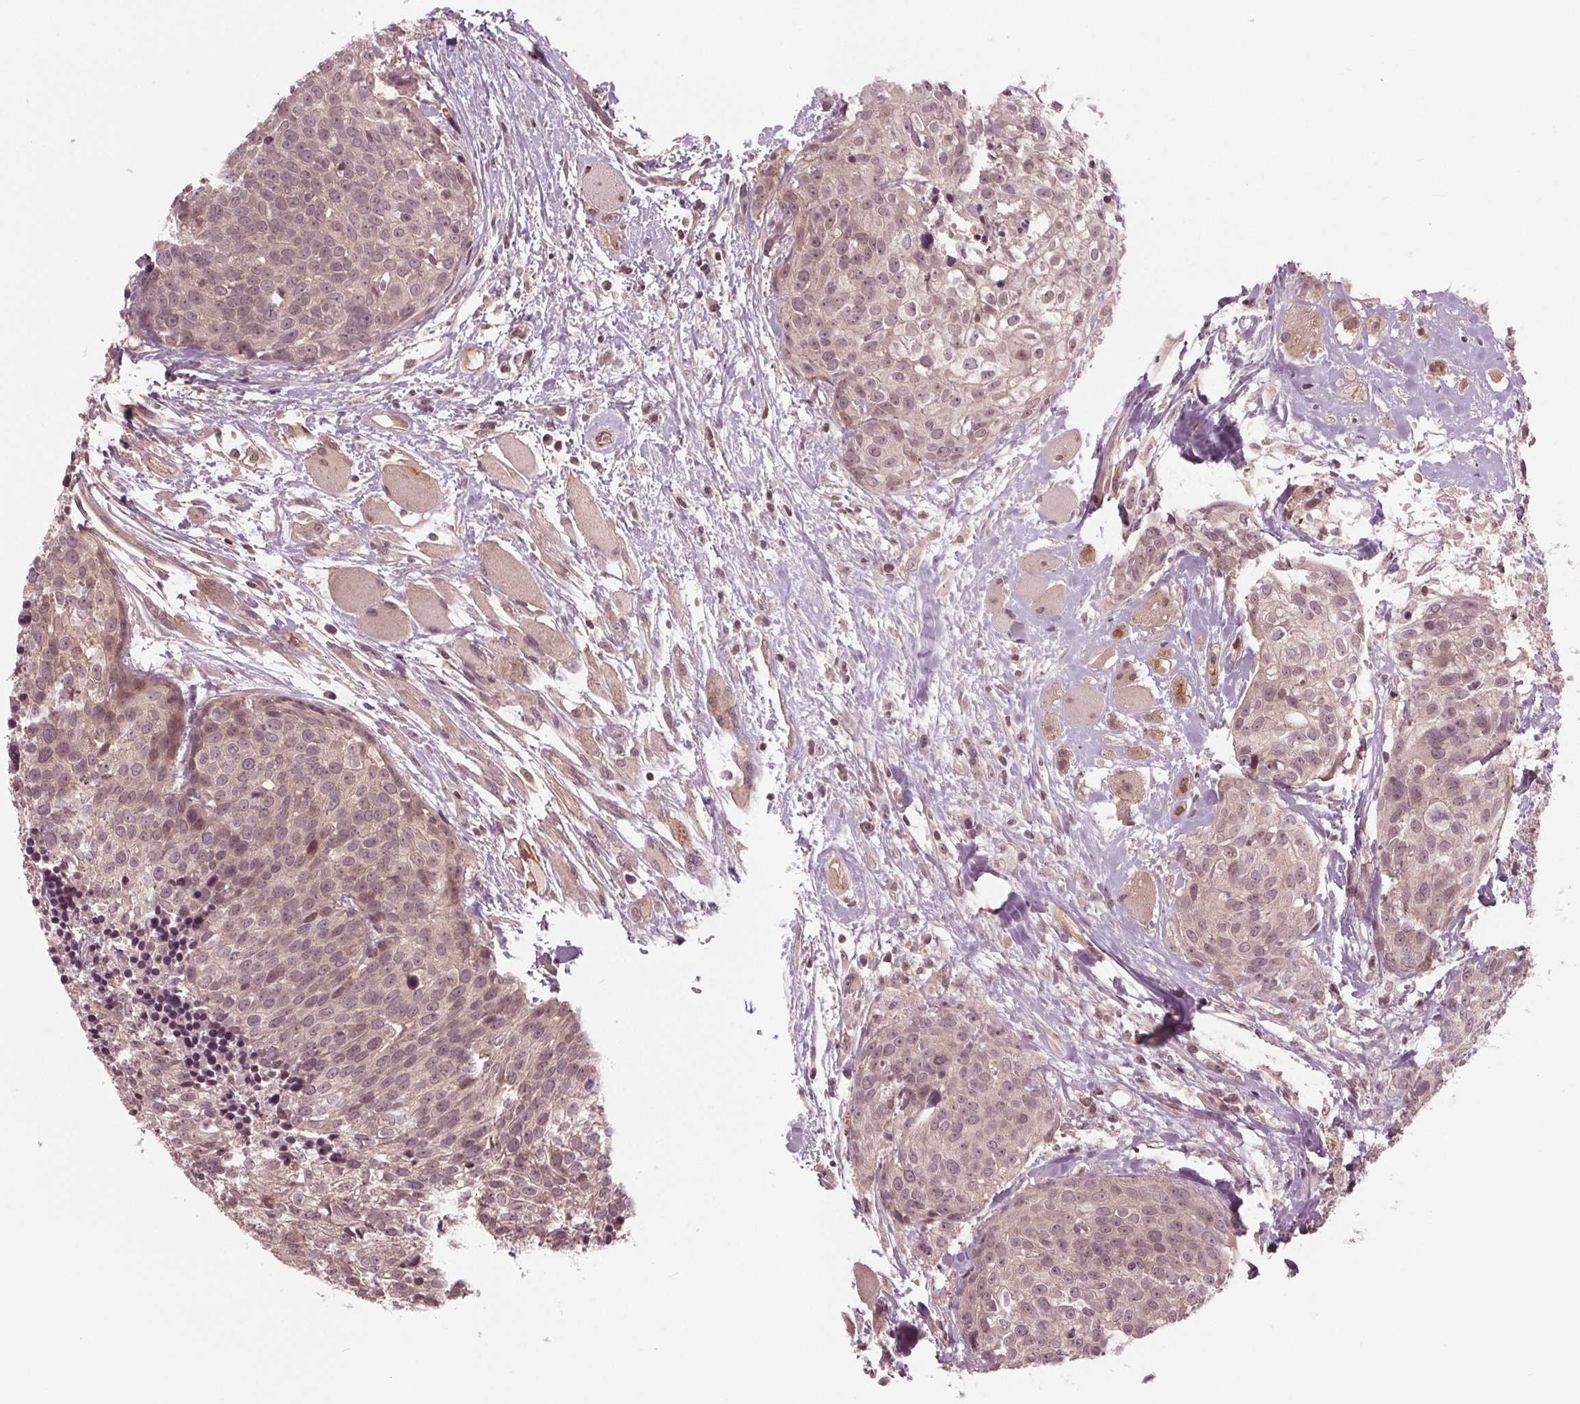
{"staining": {"intensity": "weak", "quantity": ">75%", "location": "cytoplasmic/membranous,nuclear"}, "tissue": "head and neck cancer", "cell_type": "Tumor cells", "image_type": "cancer", "snomed": [{"axis": "morphology", "description": "Squamous cell carcinoma, NOS"}, {"axis": "topography", "description": "Oral tissue"}, {"axis": "topography", "description": "Head-Neck"}], "caption": "Immunohistochemical staining of human squamous cell carcinoma (head and neck) reveals low levels of weak cytoplasmic/membranous and nuclear expression in approximately >75% of tumor cells.", "gene": "BTBD1", "patient": {"sex": "male", "age": 64}}